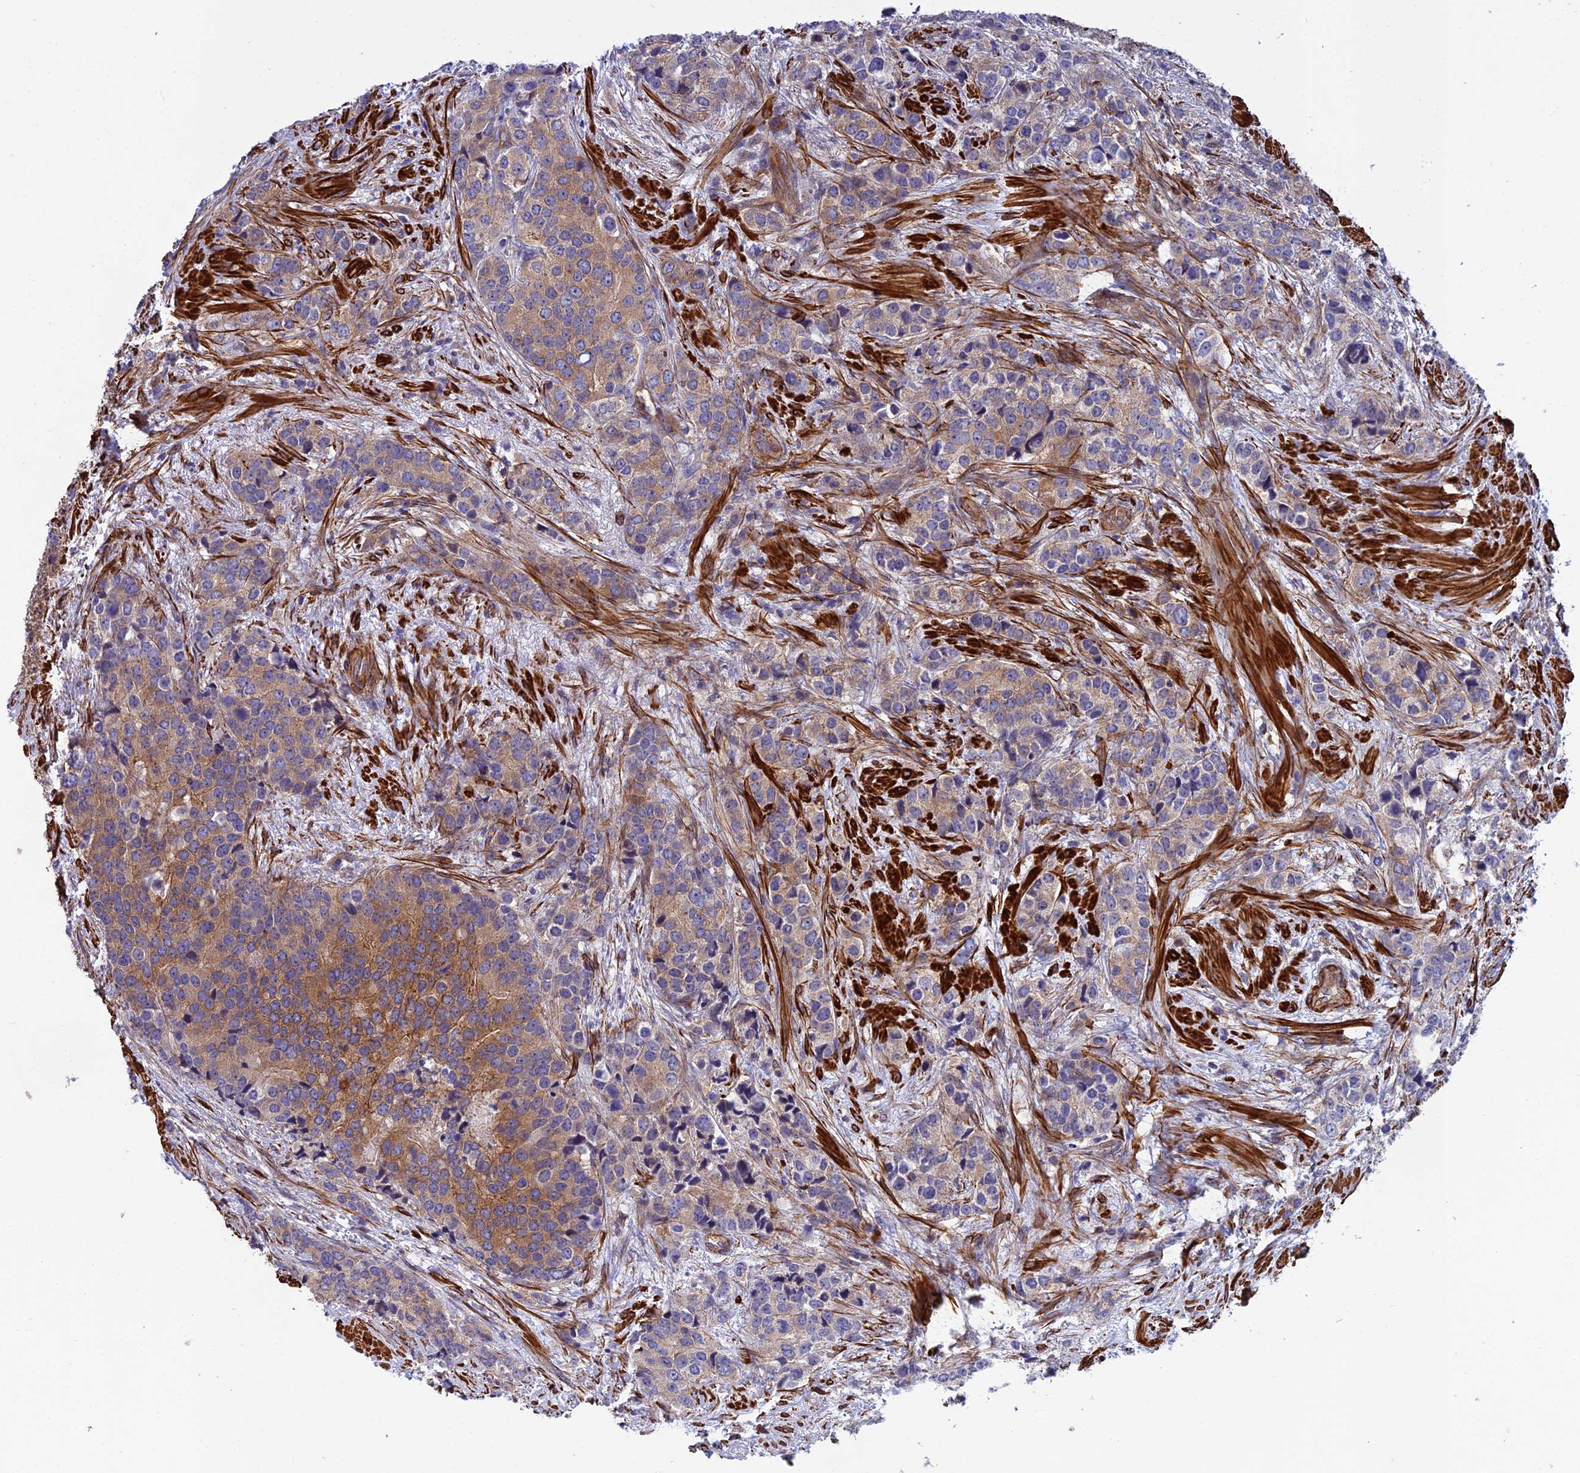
{"staining": {"intensity": "strong", "quantity": "25%-75%", "location": "cytoplasmic/membranous"}, "tissue": "prostate cancer", "cell_type": "Tumor cells", "image_type": "cancer", "snomed": [{"axis": "morphology", "description": "Adenocarcinoma, High grade"}, {"axis": "topography", "description": "Prostate"}], "caption": "A brown stain labels strong cytoplasmic/membranous staining of a protein in human prostate cancer (high-grade adenocarcinoma) tumor cells.", "gene": "RALGAPA2", "patient": {"sex": "male", "age": 62}}